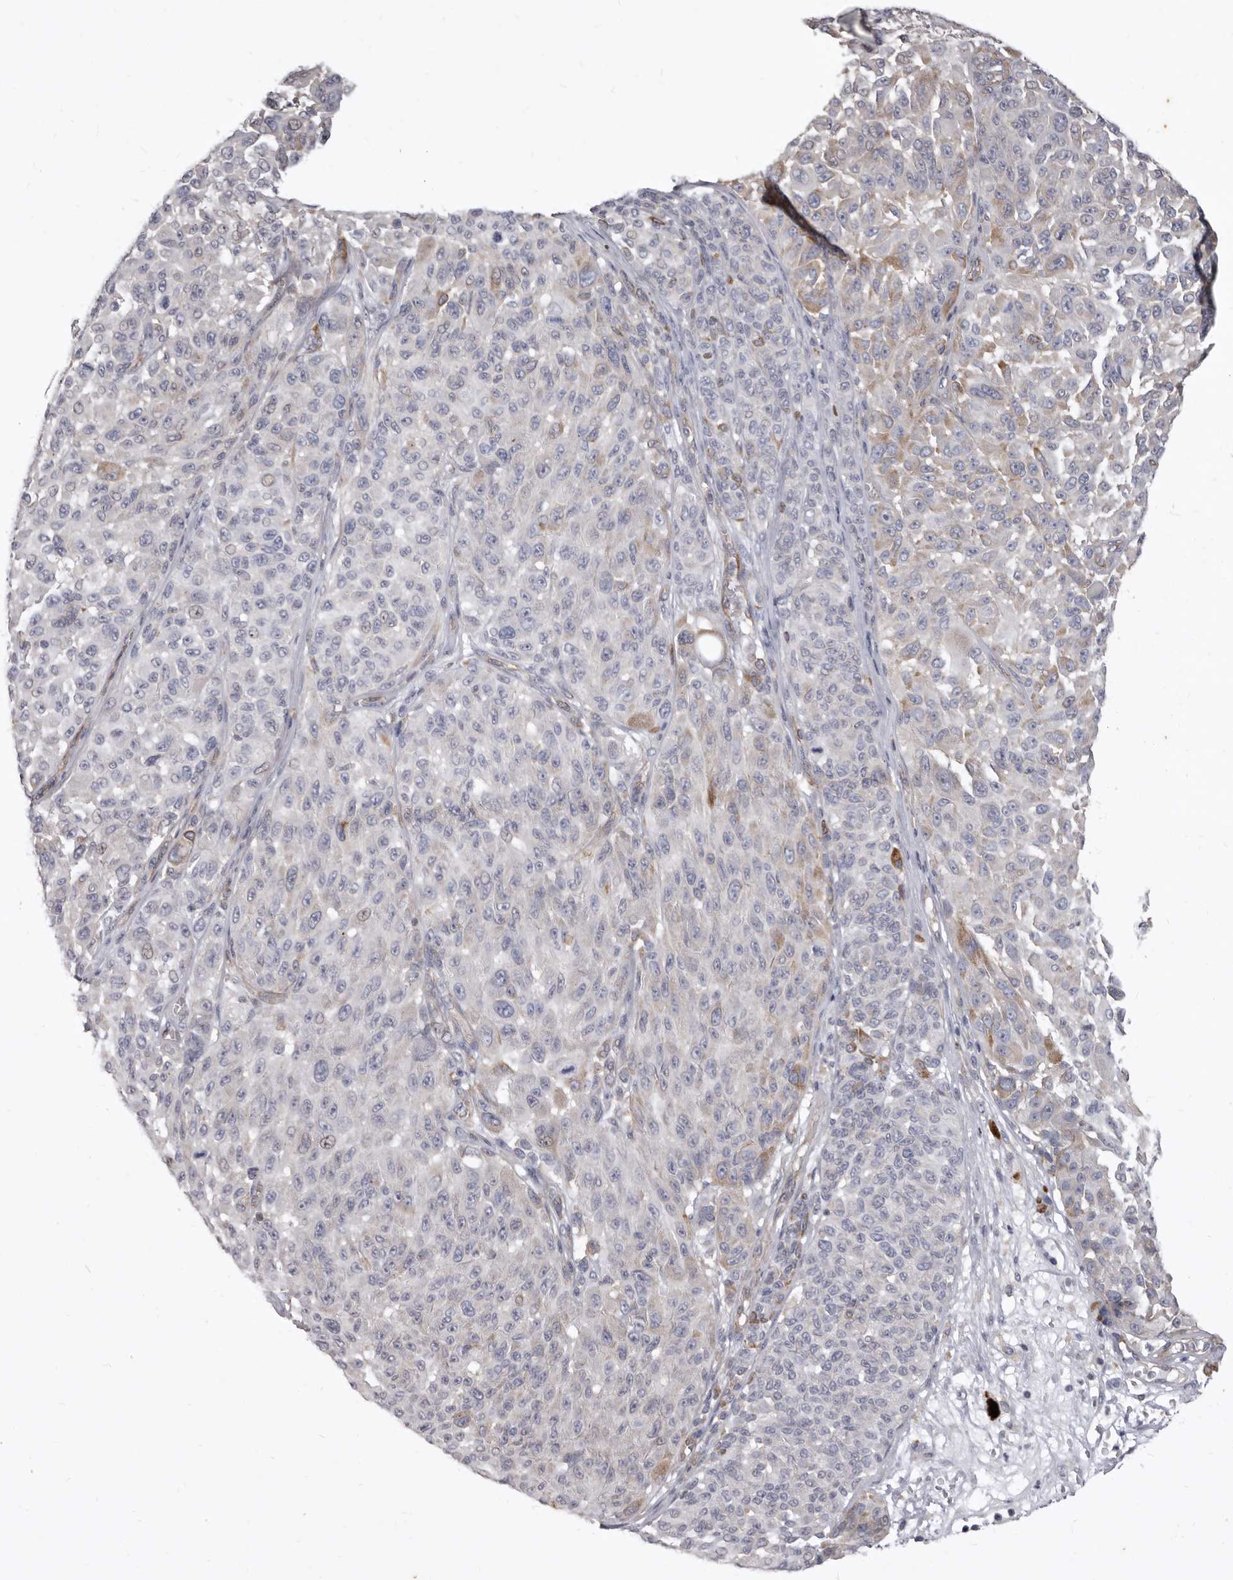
{"staining": {"intensity": "weak", "quantity": "<25%", "location": "cytoplasmic/membranous"}, "tissue": "melanoma", "cell_type": "Tumor cells", "image_type": "cancer", "snomed": [{"axis": "morphology", "description": "Malignant melanoma, NOS"}, {"axis": "topography", "description": "Skin"}], "caption": "Immunohistochemistry (IHC) photomicrograph of malignant melanoma stained for a protein (brown), which displays no positivity in tumor cells.", "gene": "P2RX6", "patient": {"sex": "male", "age": 83}}